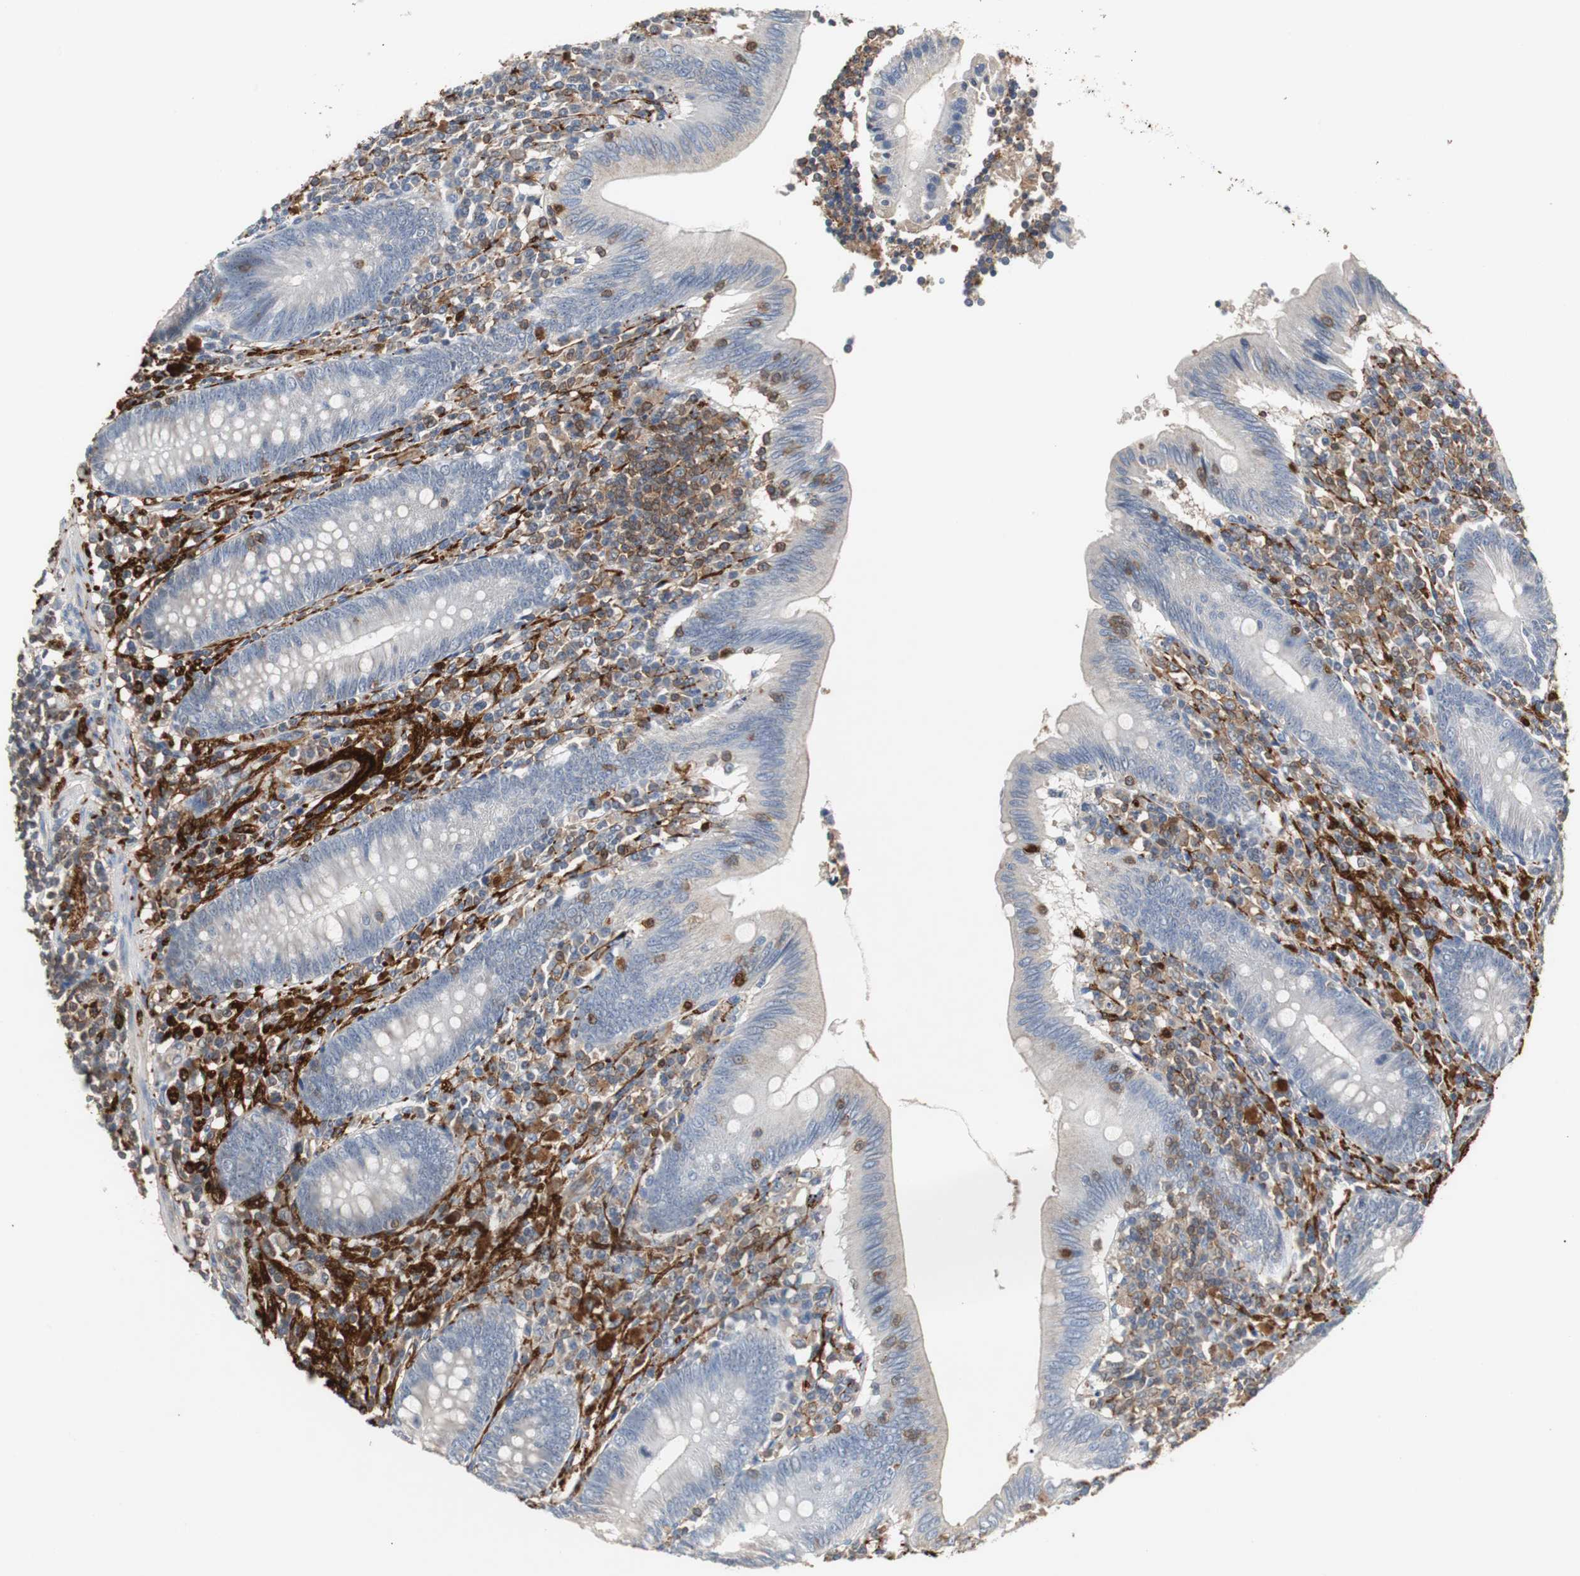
{"staining": {"intensity": "negative", "quantity": "none", "location": "none"}, "tissue": "appendix", "cell_type": "Glandular cells", "image_type": "normal", "snomed": [{"axis": "morphology", "description": "Normal tissue, NOS"}, {"axis": "morphology", "description": "Inflammation, NOS"}, {"axis": "topography", "description": "Appendix"}], "caption": "Photomicrograph shows no significant protein staining in glandular cells of unremarkable appendix. Brightfield microscopy of immunohistochemistry stained with DAB (3,3'-diaminobenzidine) (brown) and hematoxylin (blue), captured at high magnification.", "gene": "CALB2", "patient": {"sex": "male", "age": 46}}